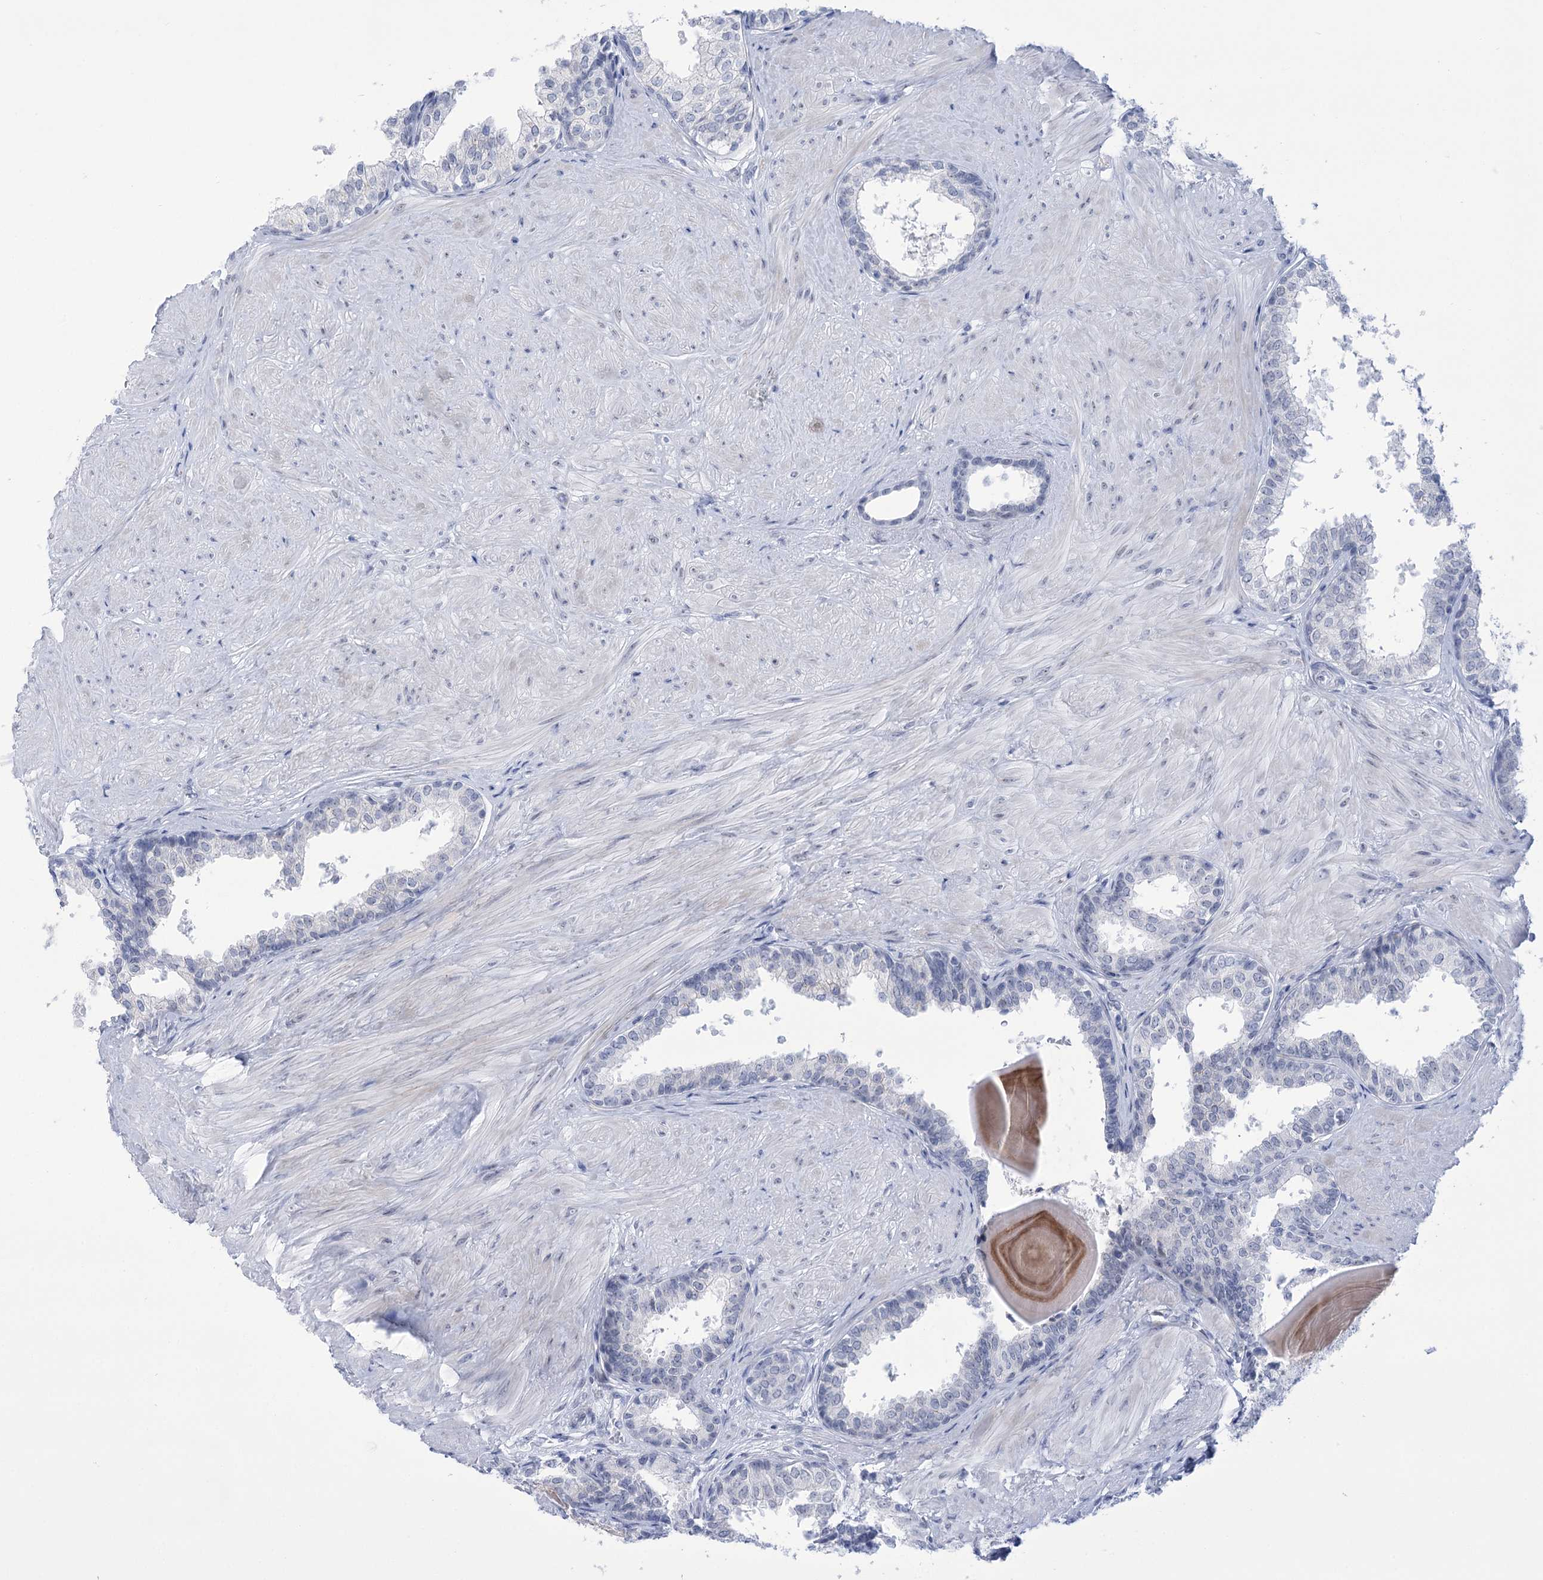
{"staining": {"intensity": "negative", "quantity": "none", "location": "none"}, "tissue": "prostate", "cell_type": "Glandular cells", "image_type": "normal", "snomed": [{"axis": "morphology", "description": "Normal tissue, NOS"}, {"axis": "topography", "description": "Prostate"}], "caption": "Immunohistochemistry (IHC) photomicrograph of benign prostate: human prostate stained with DAB demonstrates no significant protein positivity in glandular cells.", "gene": "HORMAD1", "patient": {"sex": "male", "age": 48}}